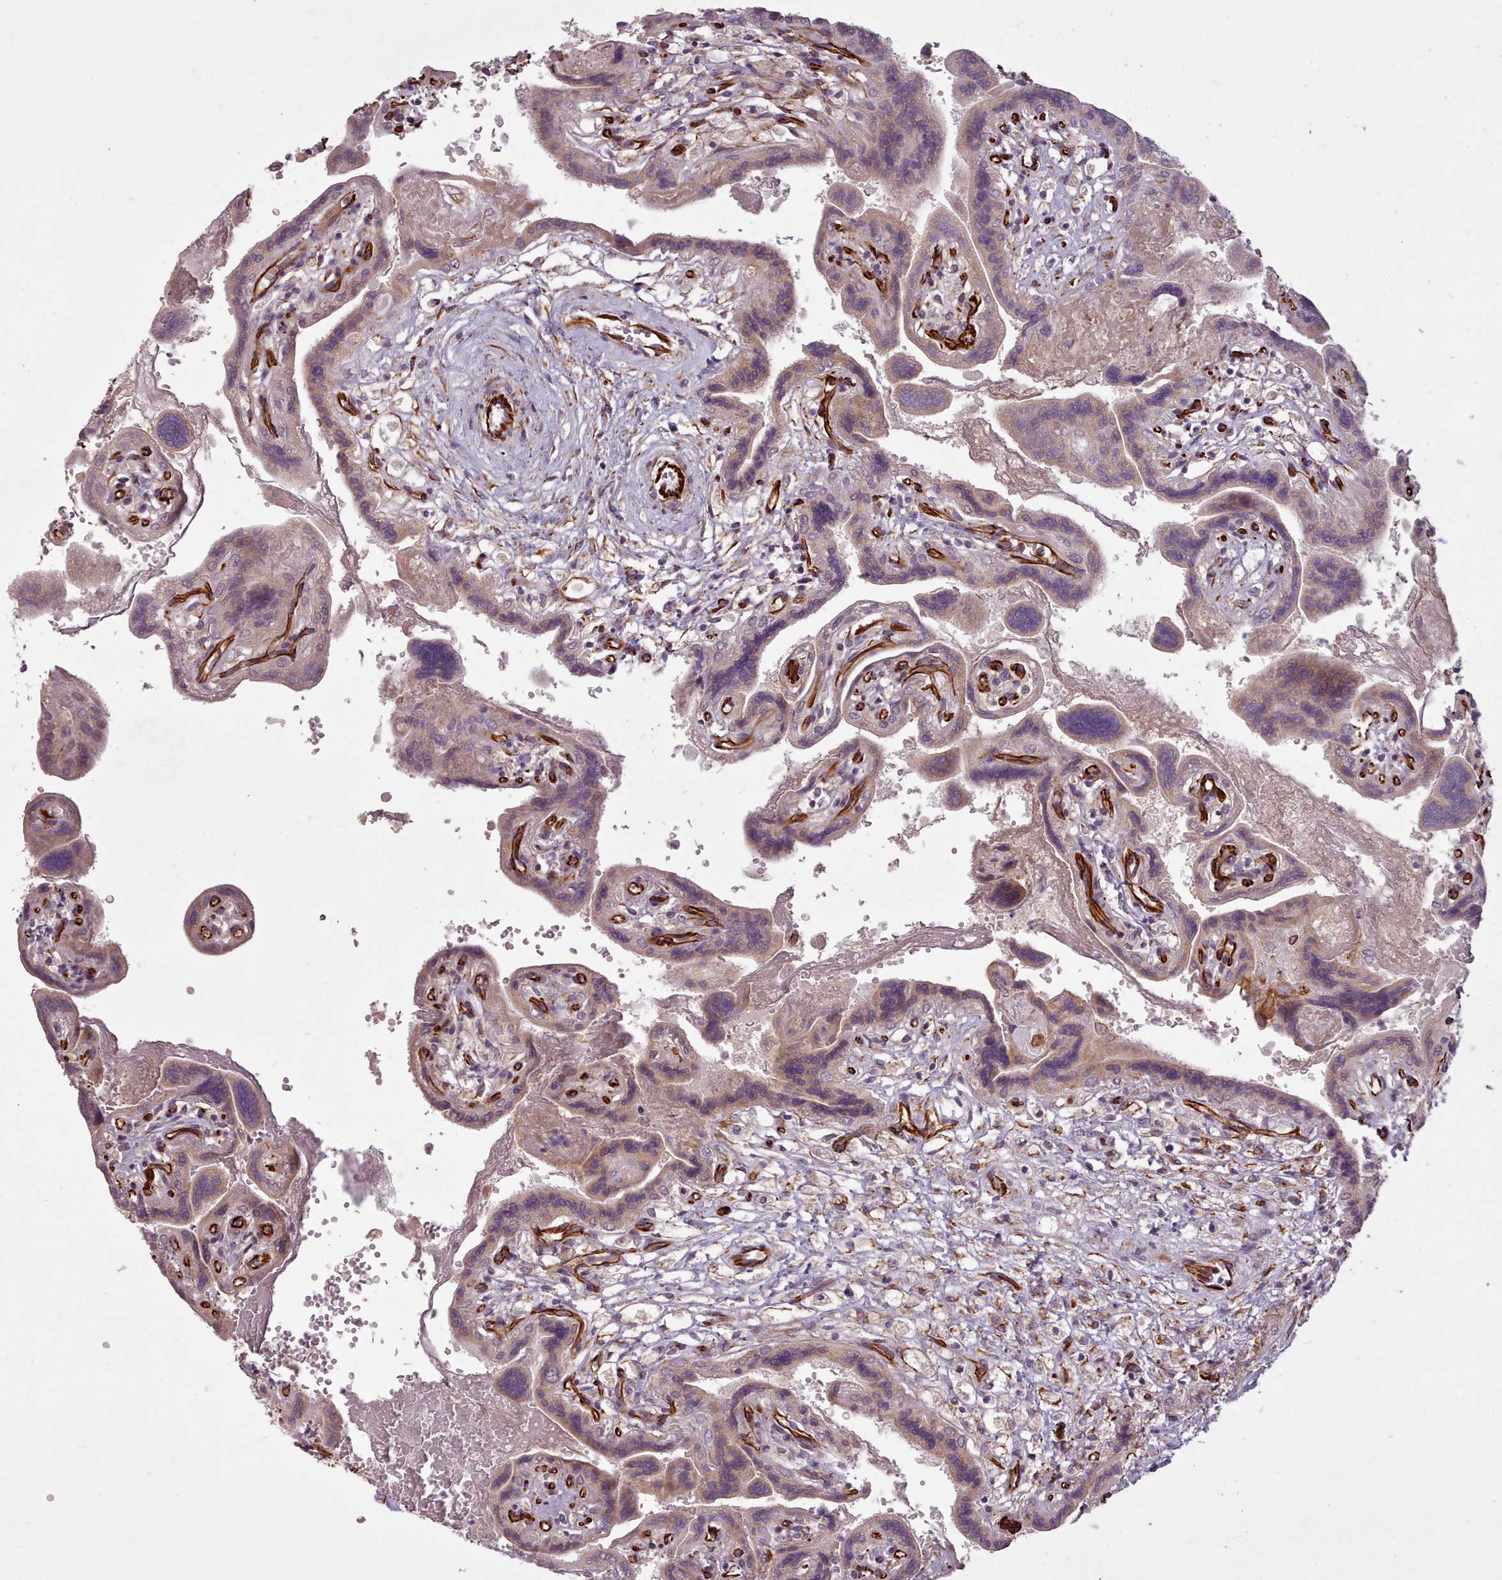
{"staining": {"intensity": "strong", "quantity": ">75%", "location": "cytoplasmic/membranous"}, "tissue": "placenta", "cell_type": "Decidual cells", "image_type": "normal", "snomed": [{"axis": "morphology", "description": "Normal tissue, NOS"}, {"axis": "topography", "description": "Placenta"}], "caption": "The image displays immunohistochemical staining of unremarkable placenta. There is strong cytoplasmic/membranous staining is seen in about >75% of decidual cells.", "gene": "GBGT1", "patient": {"sex": "female", "age": 37}}